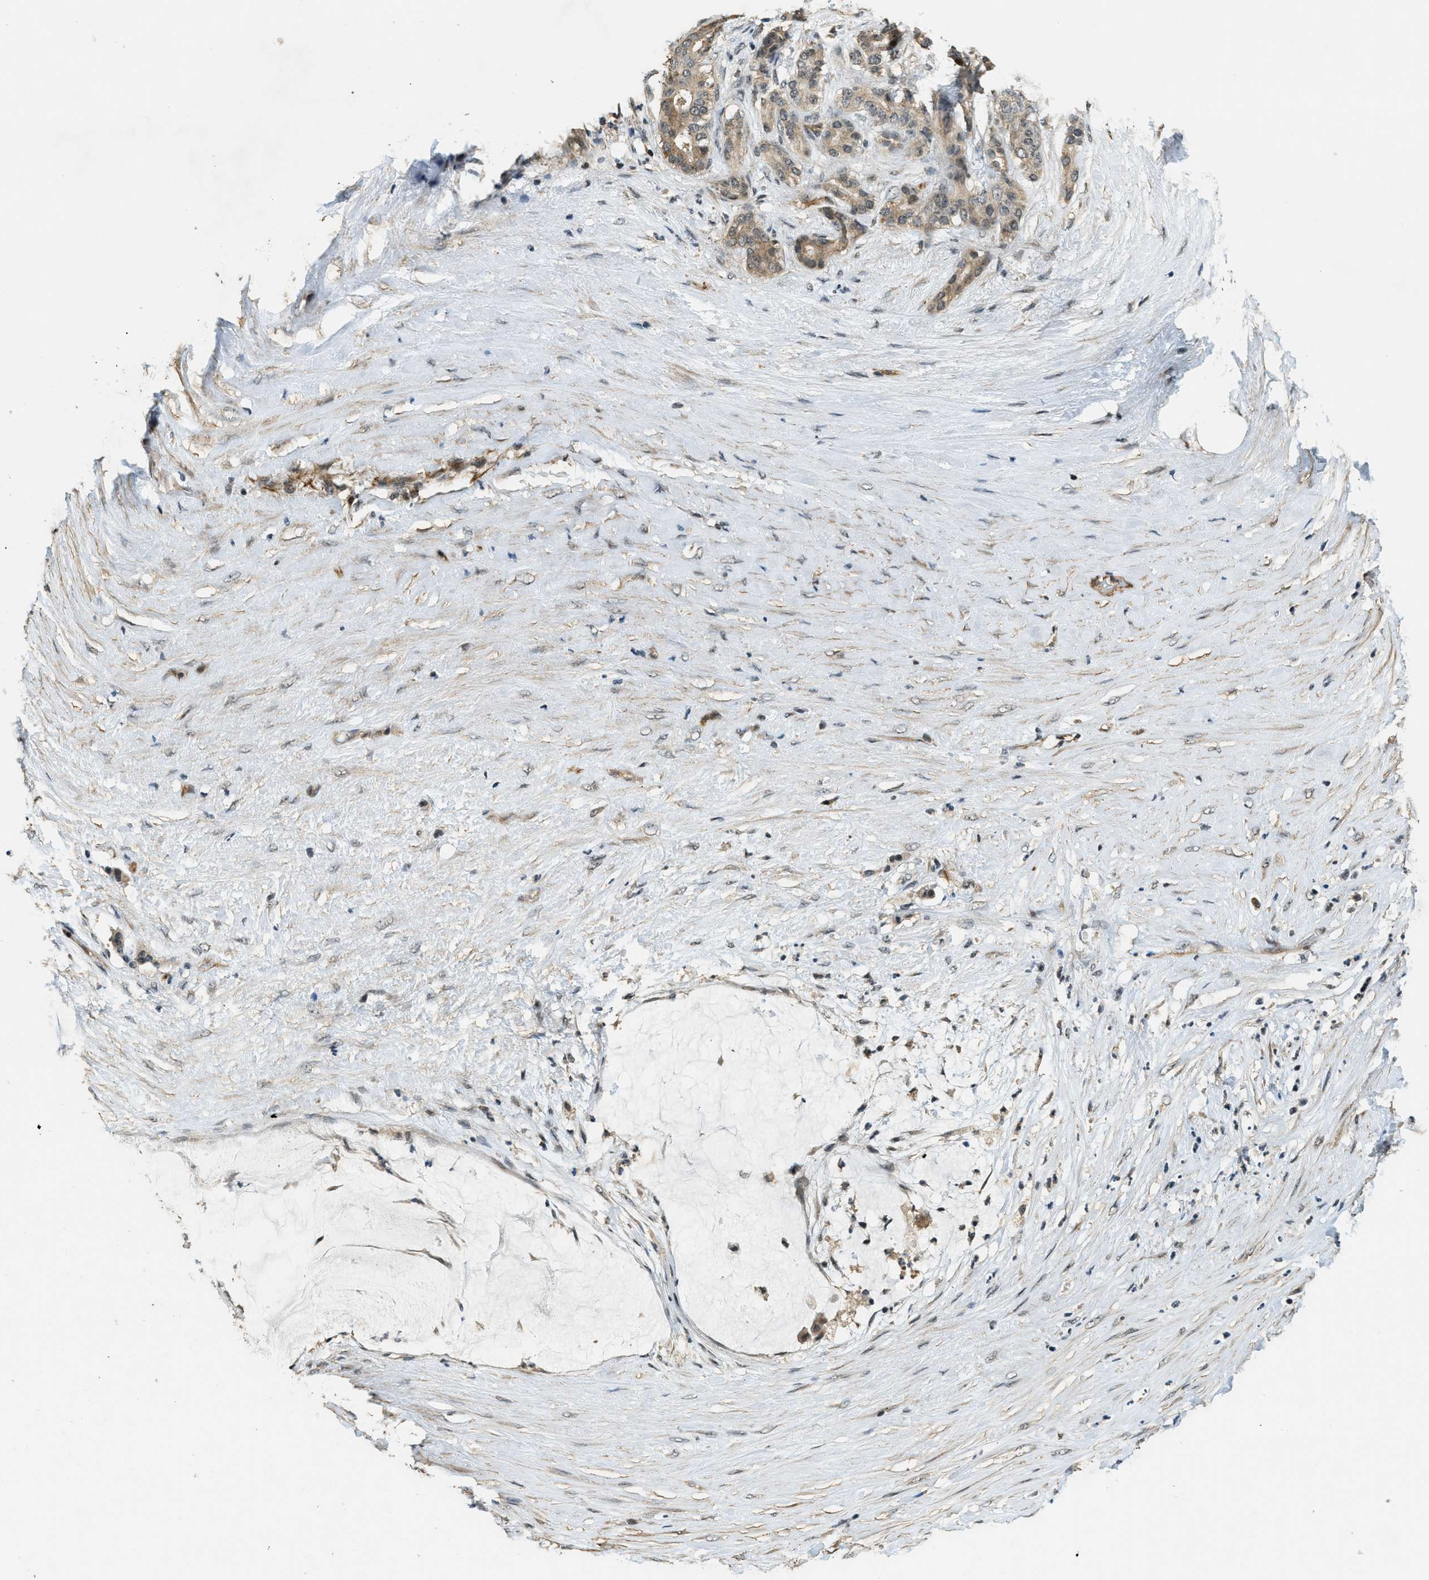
{"staining": {"intensity": "moderate", "quantity": ">75%", "location": "cytoplasmic/membranous"}, "tissue": "pancreatic cancer", "cell_type": "Tumor cells", "image_type": "cancer", "snomed": [{"axis": "morphology", "description": "Adenocarcinoma, NOS"}, {"axis": "topography", "description": "Pancreas"}], "caption": "Protein expression by immunohistochemistry (IHC) displays moderate cytoplasmic/membranous expression in approximately >75% of tumor cells in adenocarcinoma (pancreatic).", "gene": "MED21", "patient": {"sex": "male", "age": 41}}